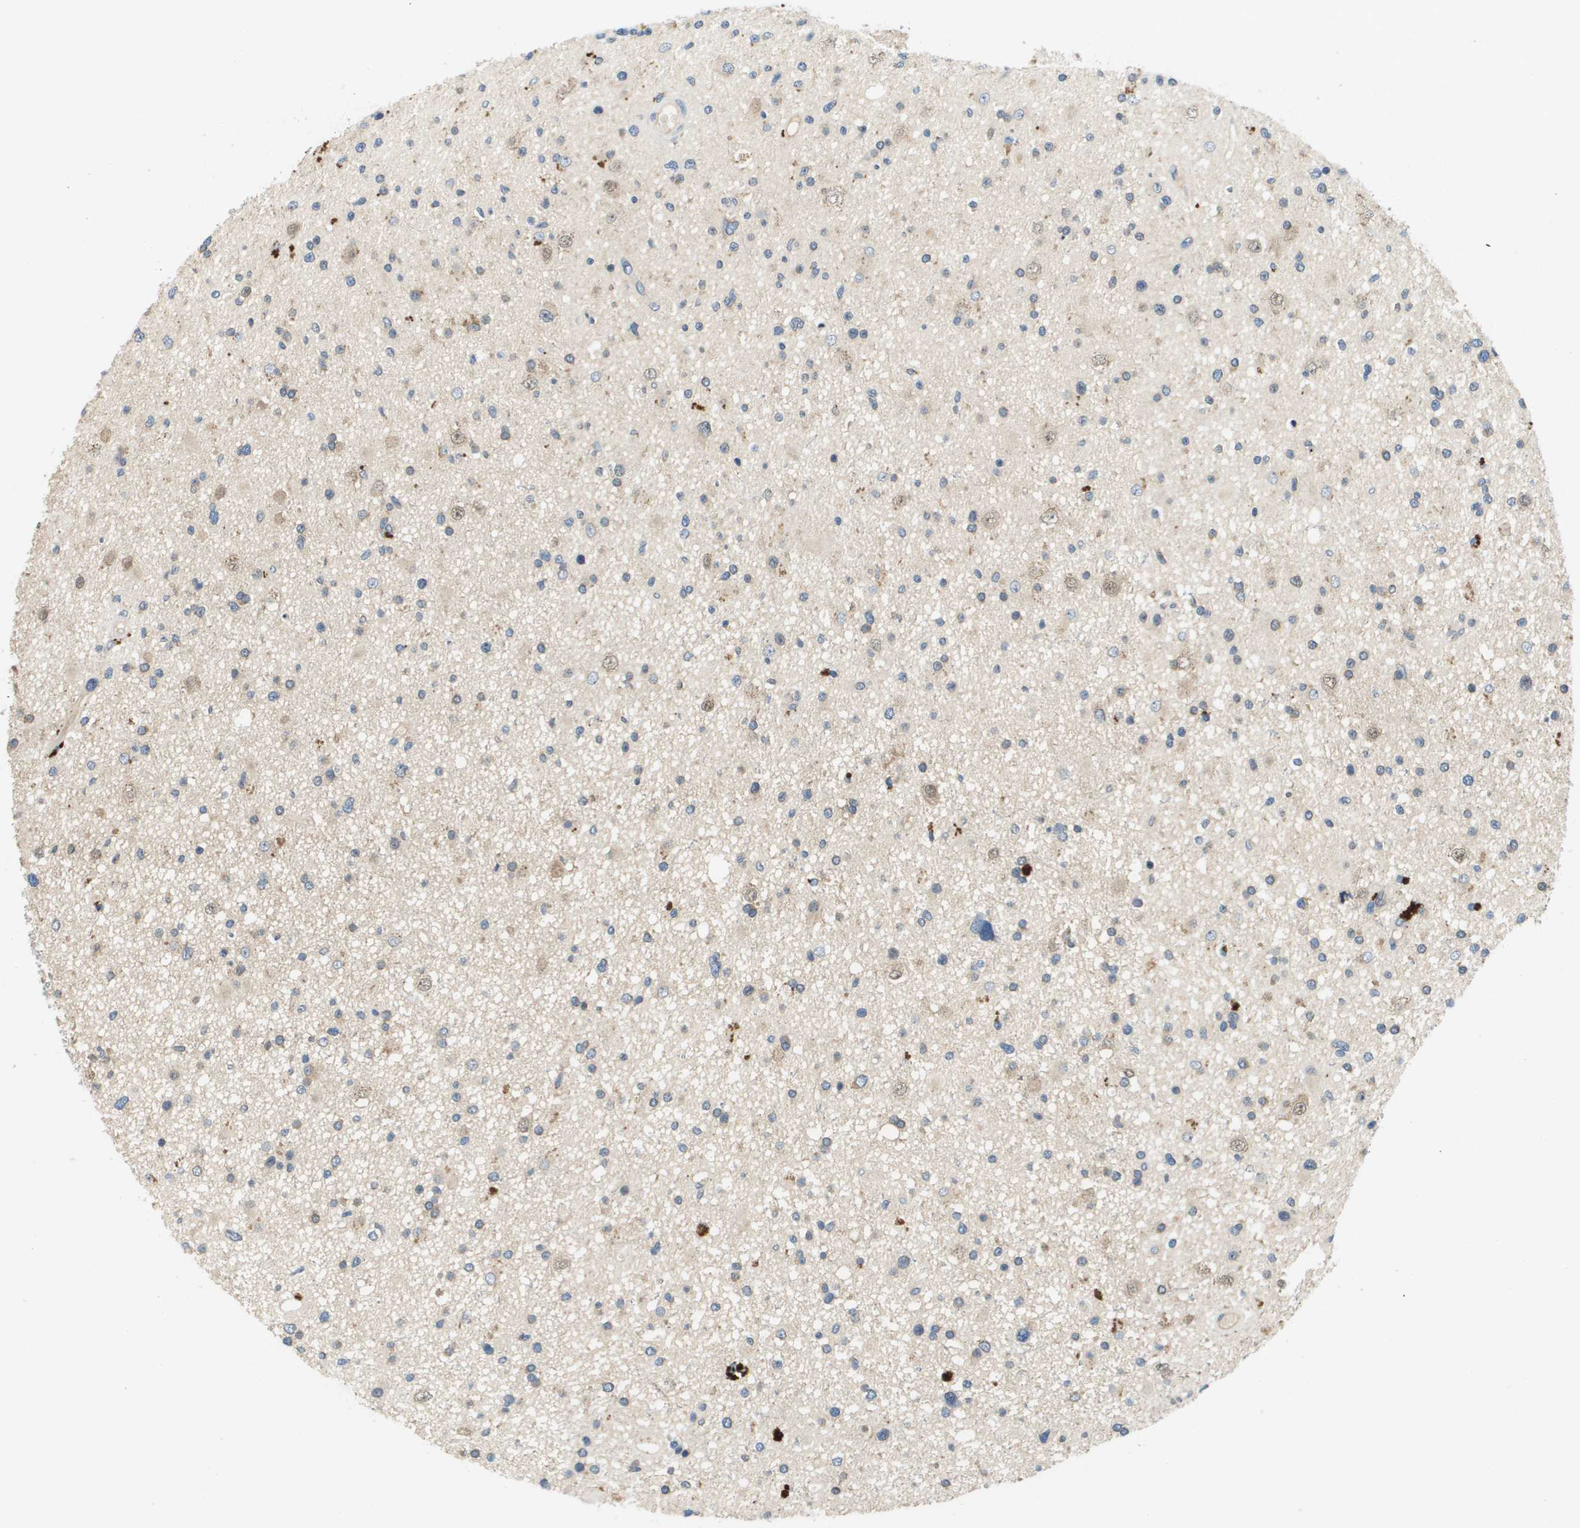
{"staining": {"intensity": "weak", "quantity": "<25%", "location": "cytoplasmic/membranous"}, "tissue": "glioma", "cell_type": "Tumor cells", "image_type": "cancer", "snomed": [{"axis": "morphology", "description": "Glioma, malignant, High grade"}, {"axis": "topography", "description": "Brain"}], "caption": "DAB (3,3'-diaminobenzidine) immunohistochemical staining of malignant glioma (high-grade) shows no significant positivity in tumor cells.", "gene": "SLC25A20", "patient": {"sex": "male", "age": 33}}